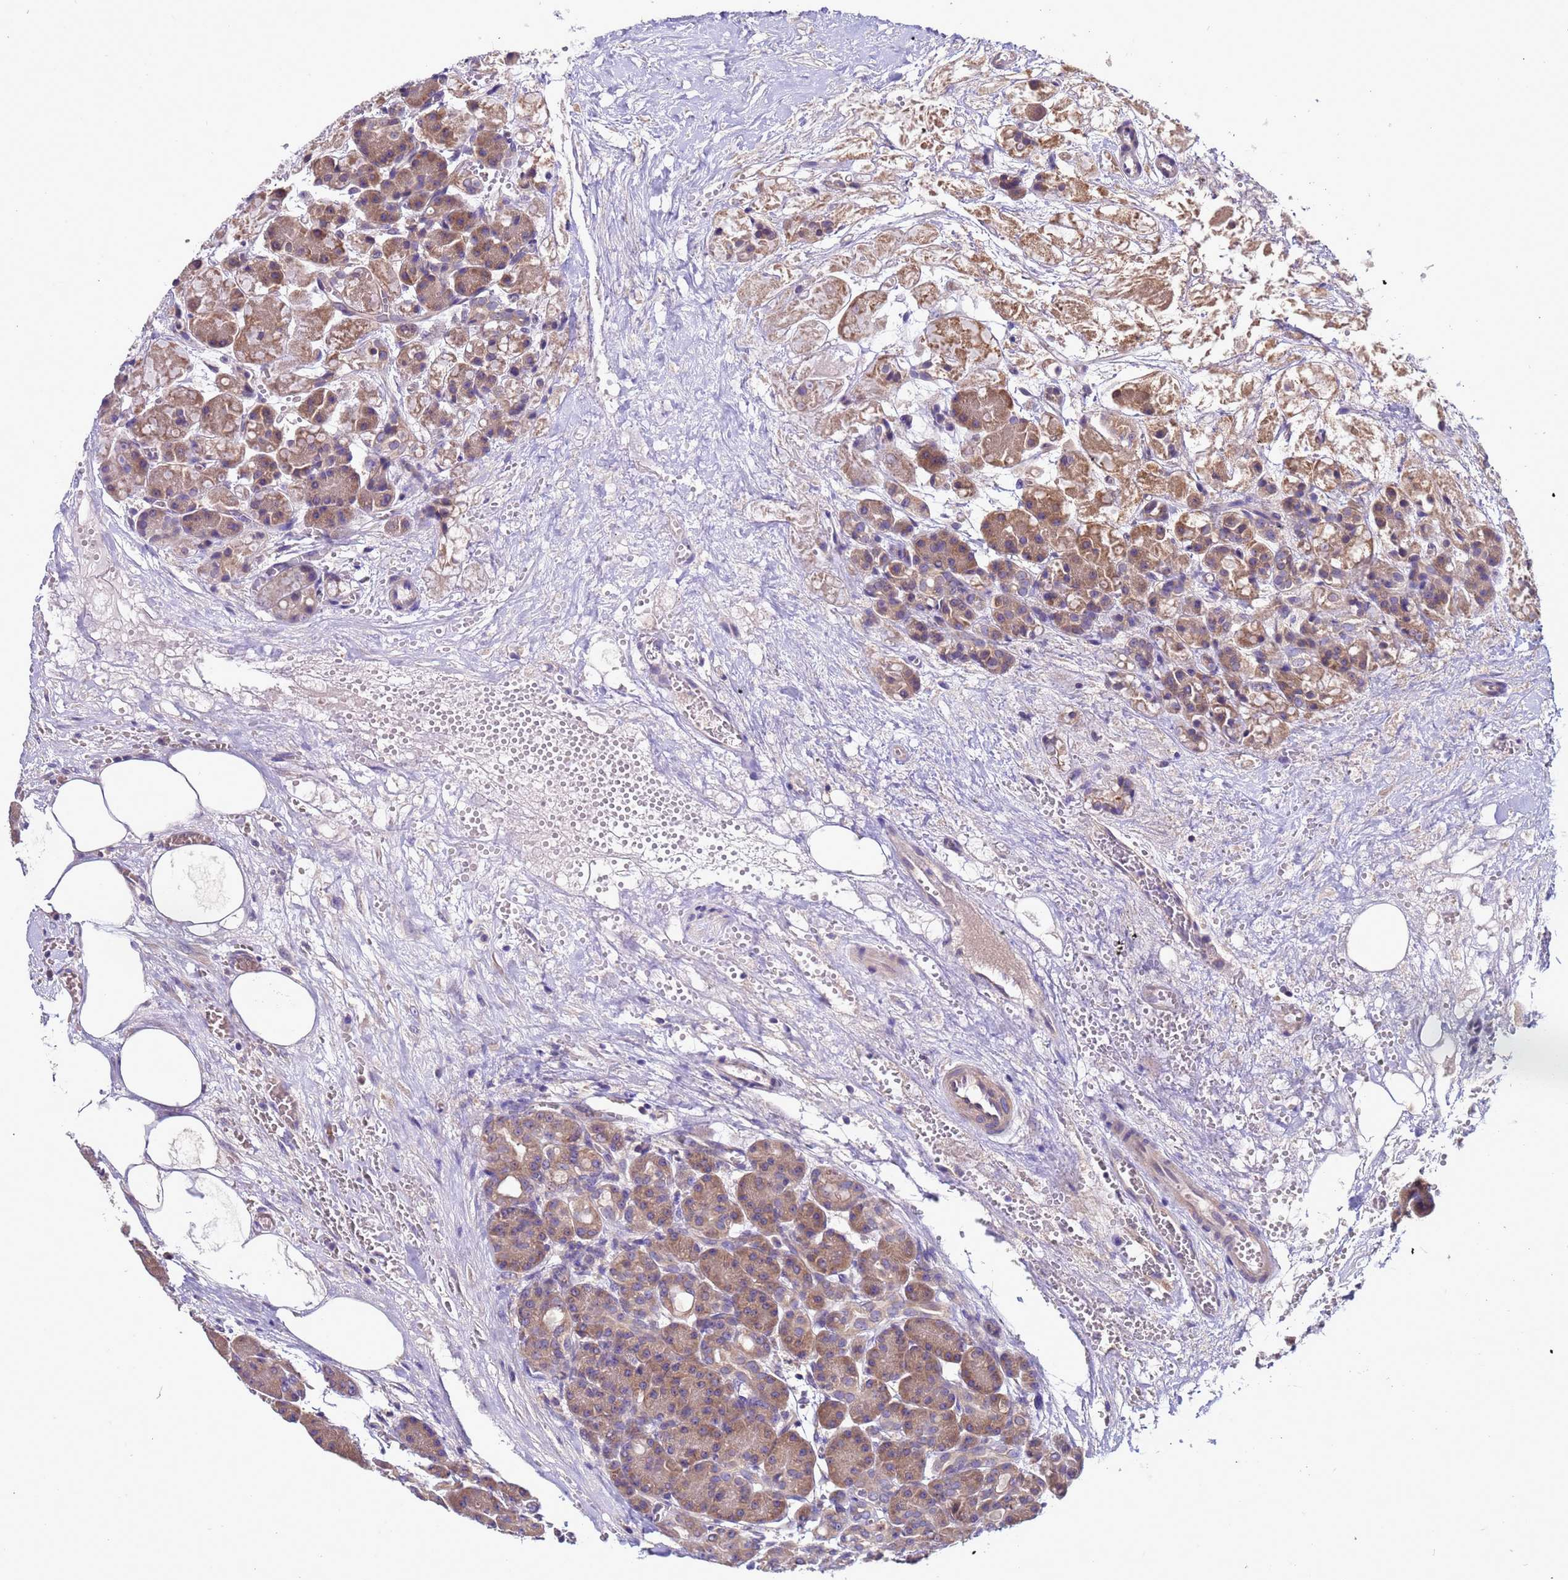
{"staining": {"intensity": "moderate", "quantity": ">75%", "location": "cytoplasmic/membranous"}, "tissue": "pancreas", "cell_type": "Exocrine glandular cells", "image_type": "normal", "snomed": [{"axis": "morphology", "description": "Normal tissue, NOS"}, {"axis": "topography", "description": "Pancreas"}], "caption": "A high-resolution histopathology image shows immunohistochemistry (IHC) staining of normal pancreas, which demonstrates moderate cytoplasmic/membranous staining in about >75% of exocrine glandular cells.", "gene": "ELMOD2", "patient": {"sex": "male", "age": 63}}